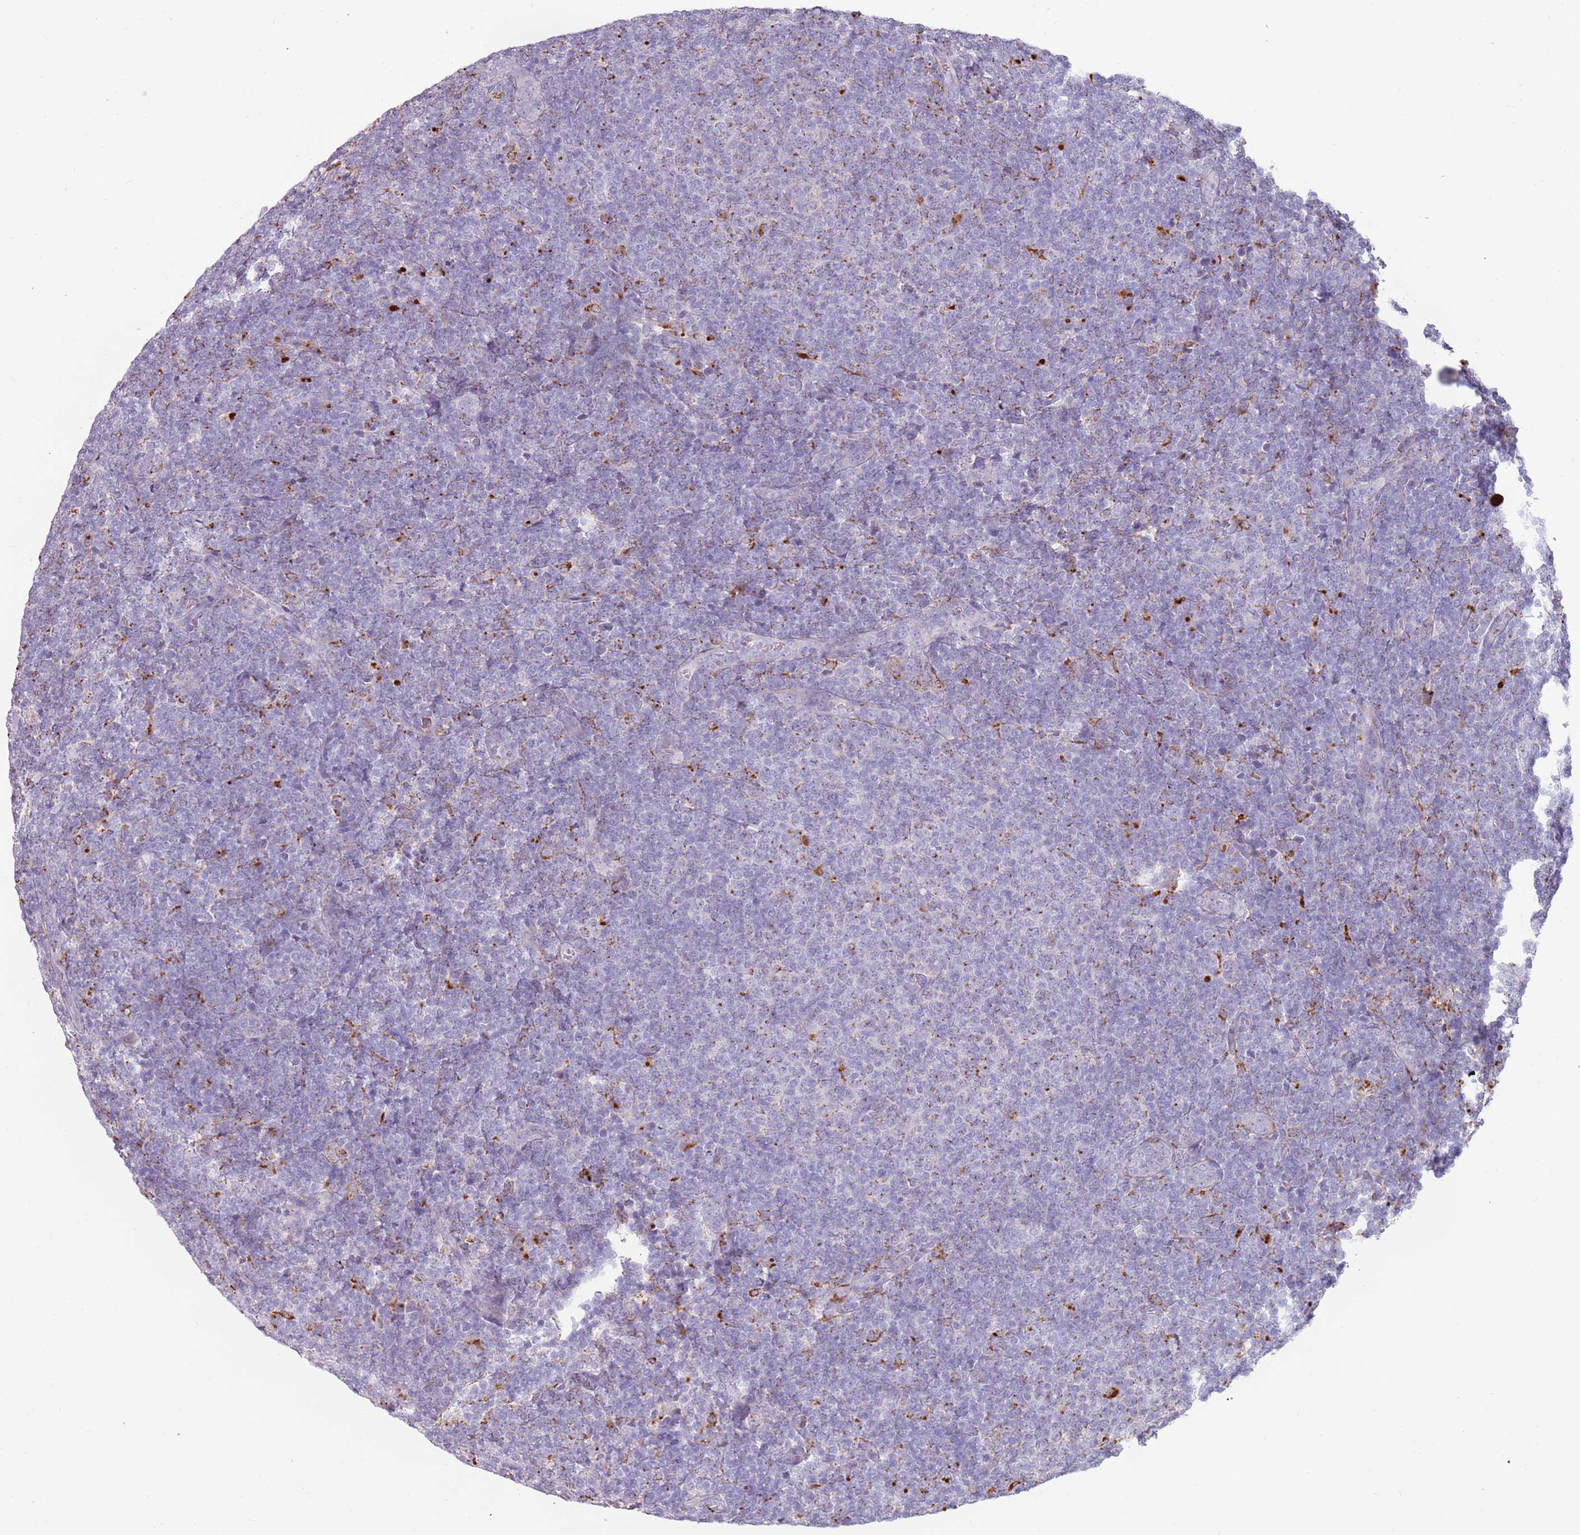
{"staining": {"intensity": "negative", "quantity": "none", "location": "none"}, "tissue": "lymphoma", "cell_type": "Tumor cells", "image_type": "cancer", "snomed": [{"axis": "morphology", "description": "Malignant lymphoma, non-Hodgkin's type, Low grade"}, {"axis": "topography", "description": "Lymph node"}], "caption": "Lymphoma was stained to show a protein in brown. There is no significant expression in tumor cells. (DAB immunohistochemistry (IHC) with hematoxylin counter stain).", "gene": "NWD2", "patient": {"sex": "male", "age": 66}}